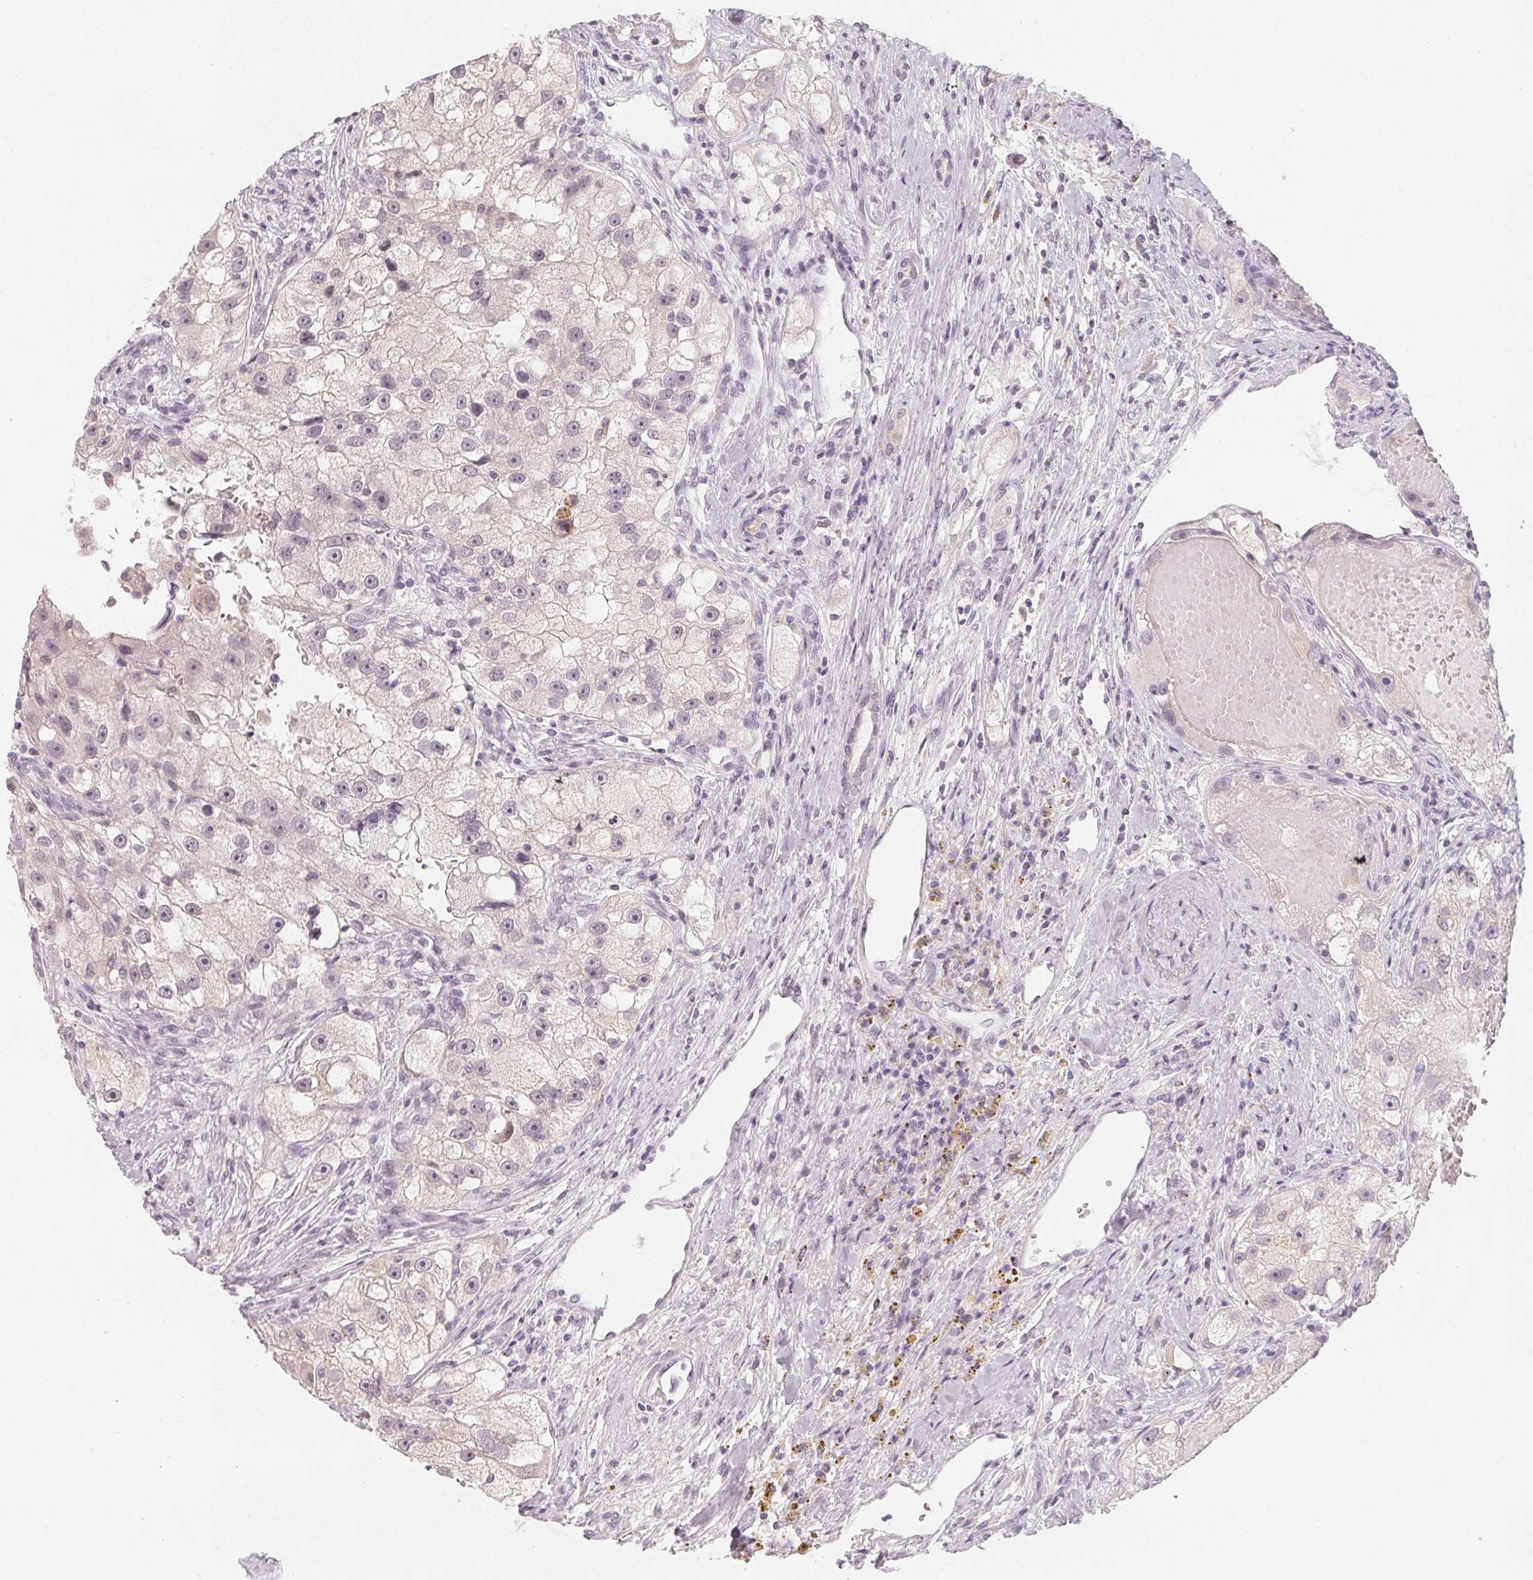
{"staining": {"intensity": "negative", "quantity": "none", "location": "none"}, "tissue": "renal cancer", "cell_type": "Tumor cells", "image_type": "cancer", "snomed": [{"axis": "morphology", "description": "Adenocarcinoma, NOS"}, {"axis": "topography", "description": "Kidney"}], "caption": "Renal cancer was stained to show a protein in brown. There is no significant staining in tumor cells.", "gene": "CFAP276", "patient": {"sex": "male", "age": 63}}